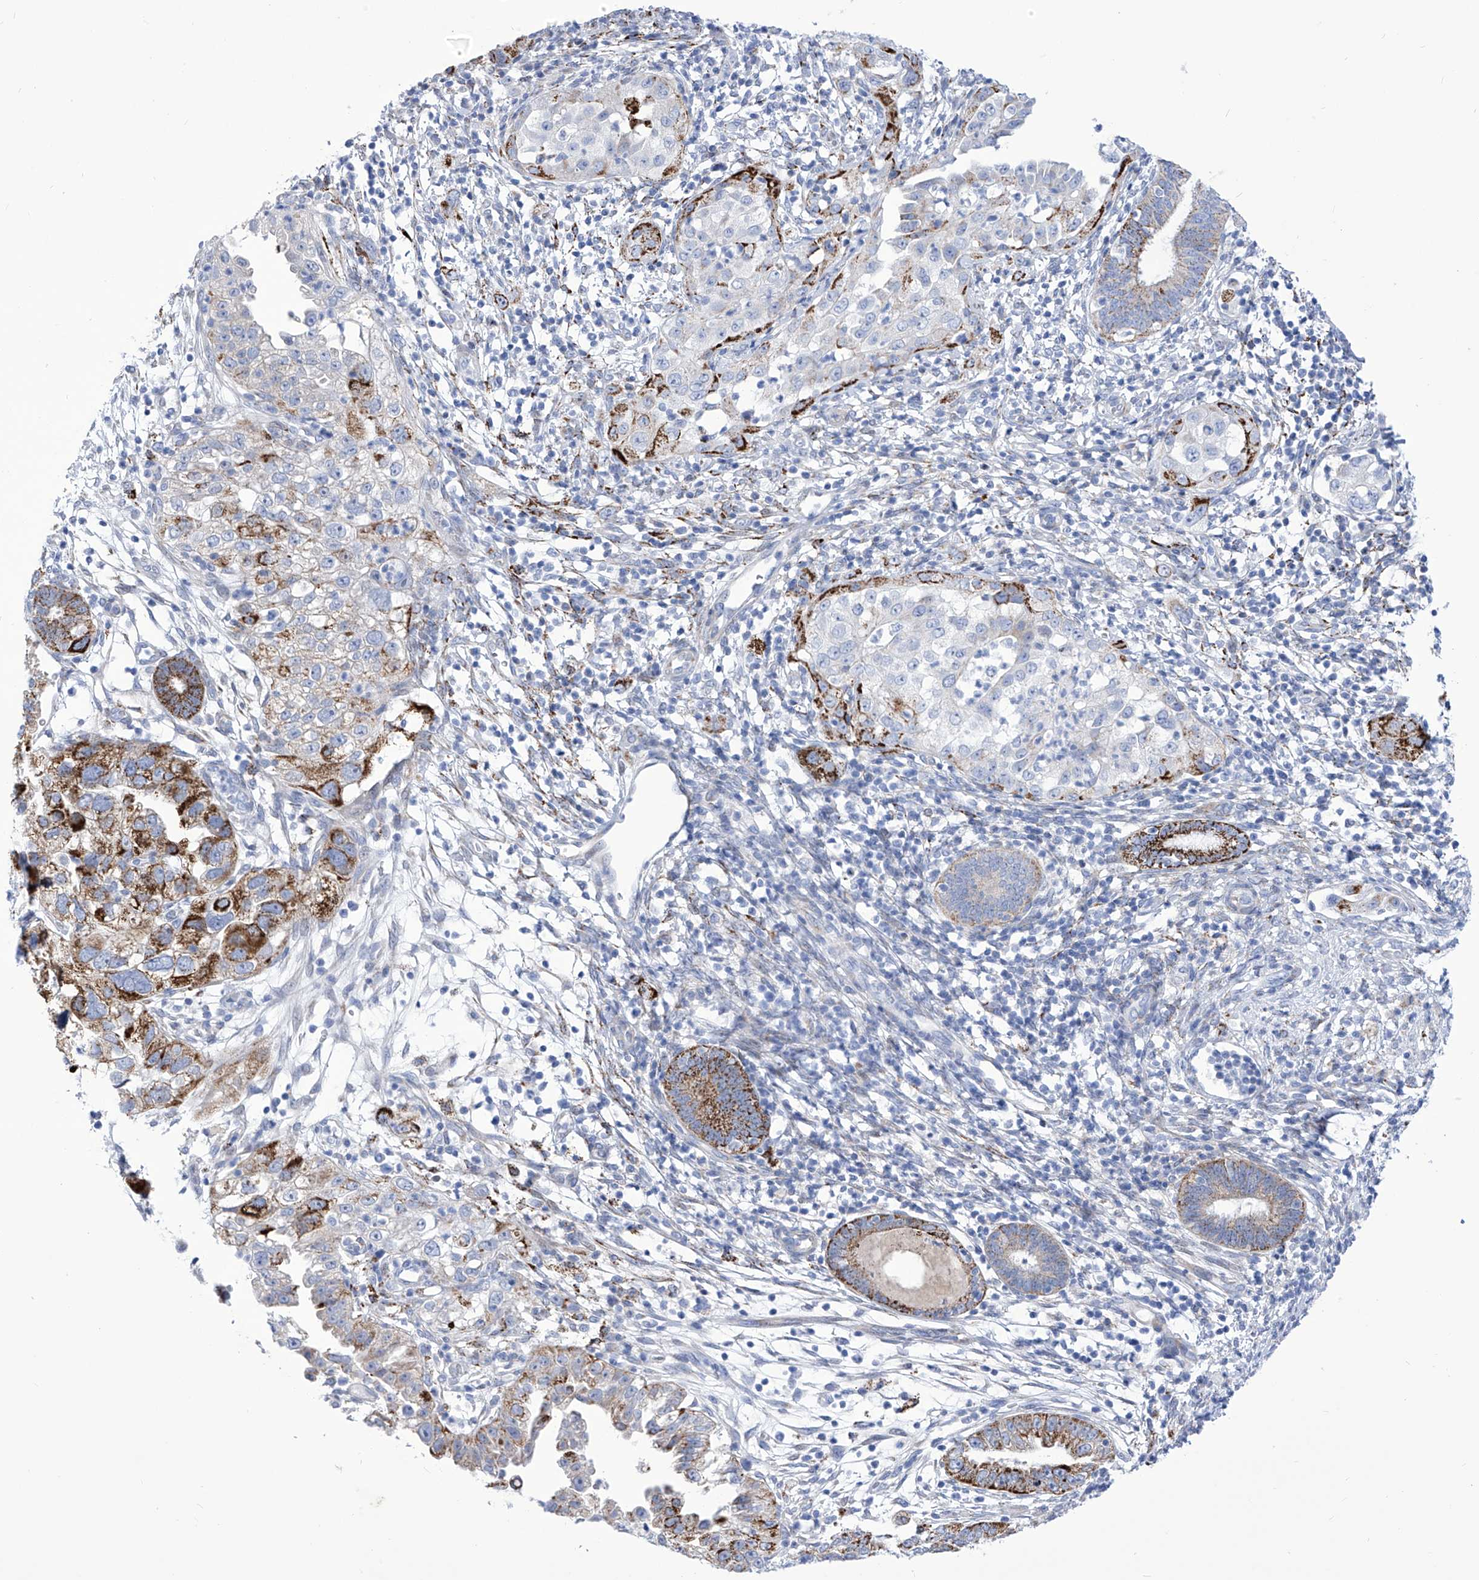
{"staining": {"intensity": "strong", "quantity": "<25%", "location": "cytoplasmic/membranous"}, "tissue": "endometrial cancer", "cell_type": "Tumor cells", "image_type": "cancer", "snomed": [{"axis": "morphology", "description": "Adenocarcinoma, NOS"}, {"axis": "topography", "description": "Endometrium"}], "caption": "Approximately <25% of tumor cells in endometrial cancer display strong cytoplasmic/membranous protein positivity as visualized by brown immunohistochemical staining.", "gene": "C1orf87", "patient": {"sex": "female", "age": 85}}